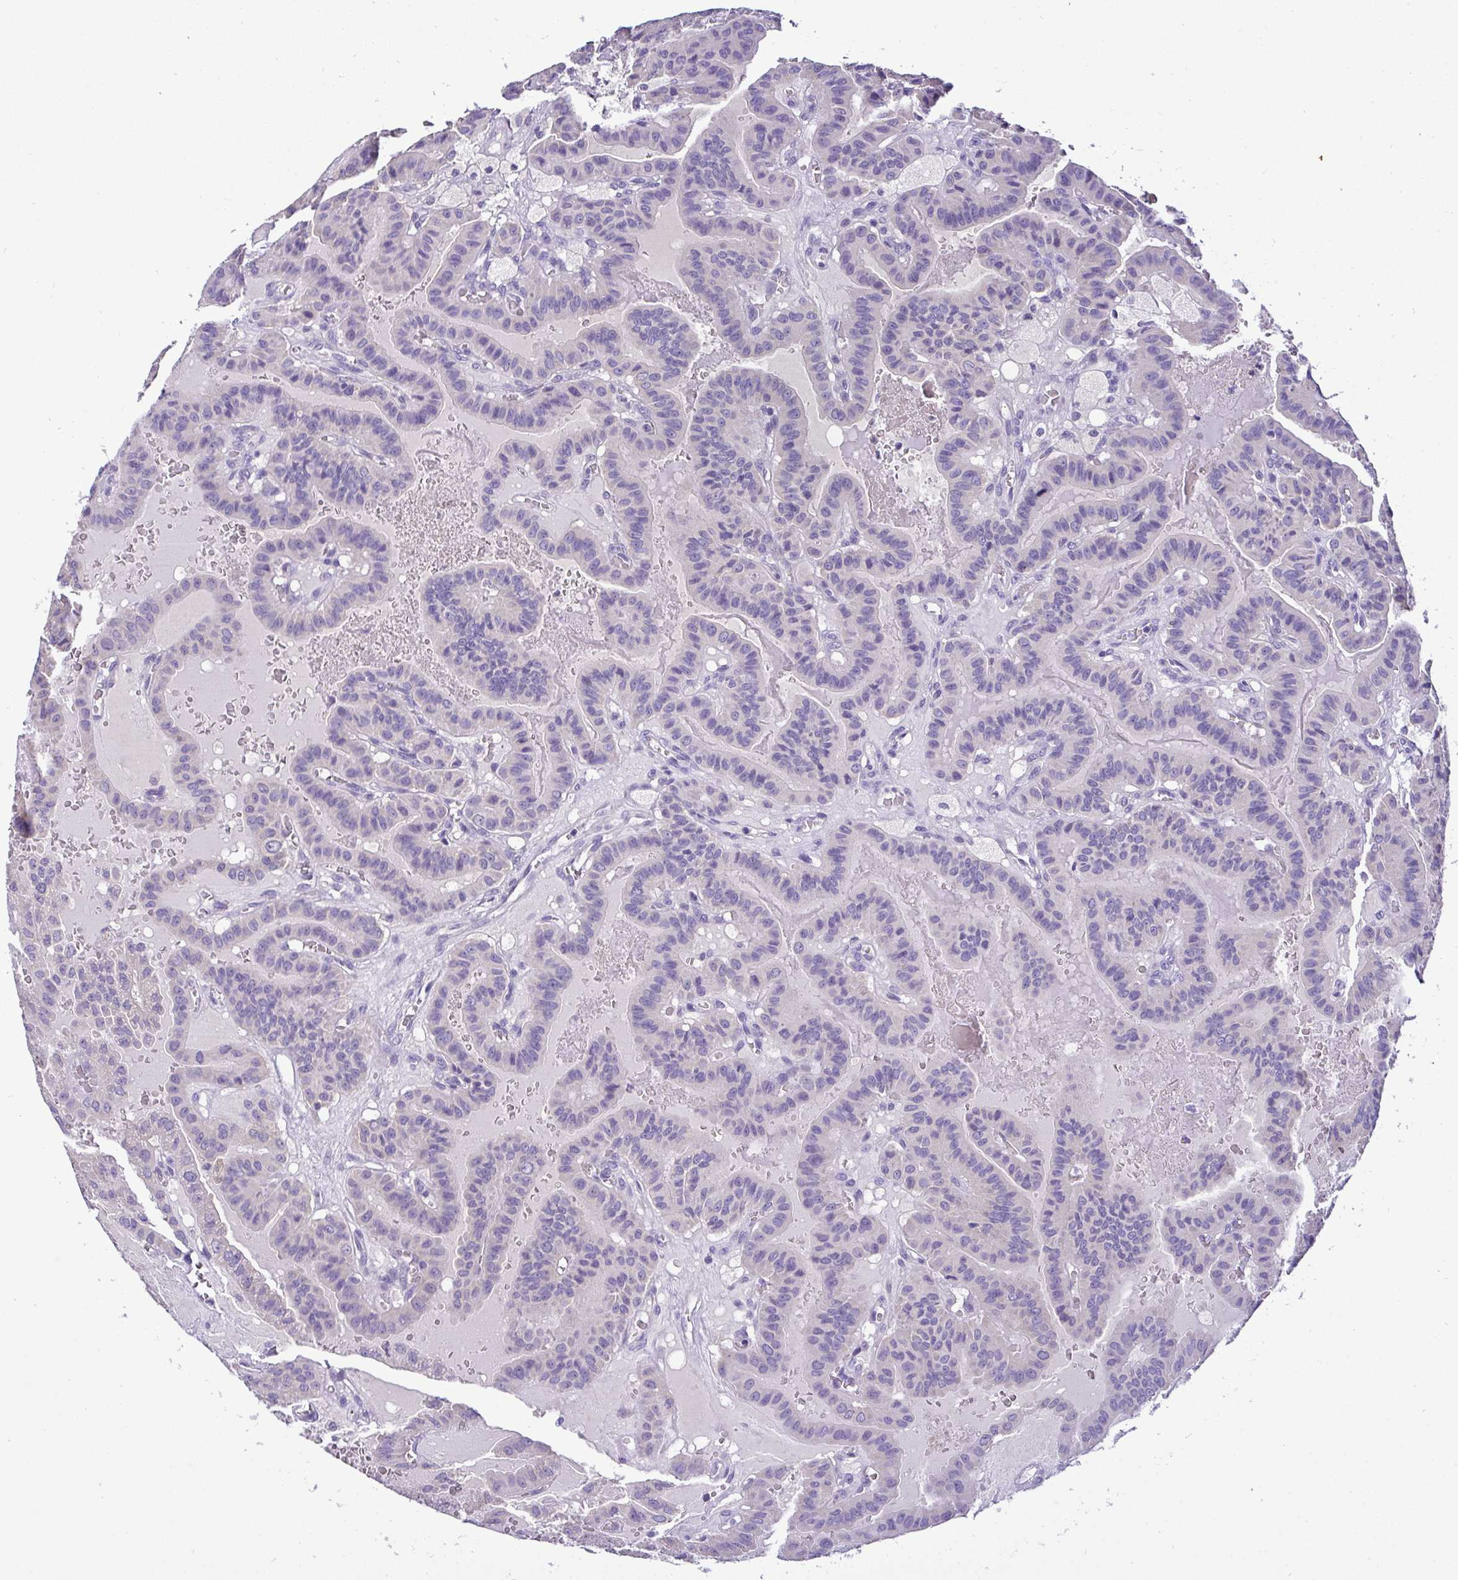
{"staining": {"intensity": "weak", "quantity": "<25%", "location": "cytoplasmic/membranous"}, "tissue": "thyroid cancer", "cell_type": "Tumor cells", "image_type": "cancer", "snomed": [{"axis": "morphology", "description": "Papillary adenocarcinoma, NOS"}, {"axis": "topography", "description": "Thyroid gland"}], "caption": "DAB (3,3'-diaminobenzidine) immunohistochemical staining of thyroid papillary adenocarcinoma shows no significant expression in tumor cells.", "gene": "ST8SIA2", "patient": {"sex": "male", "age": 87}}